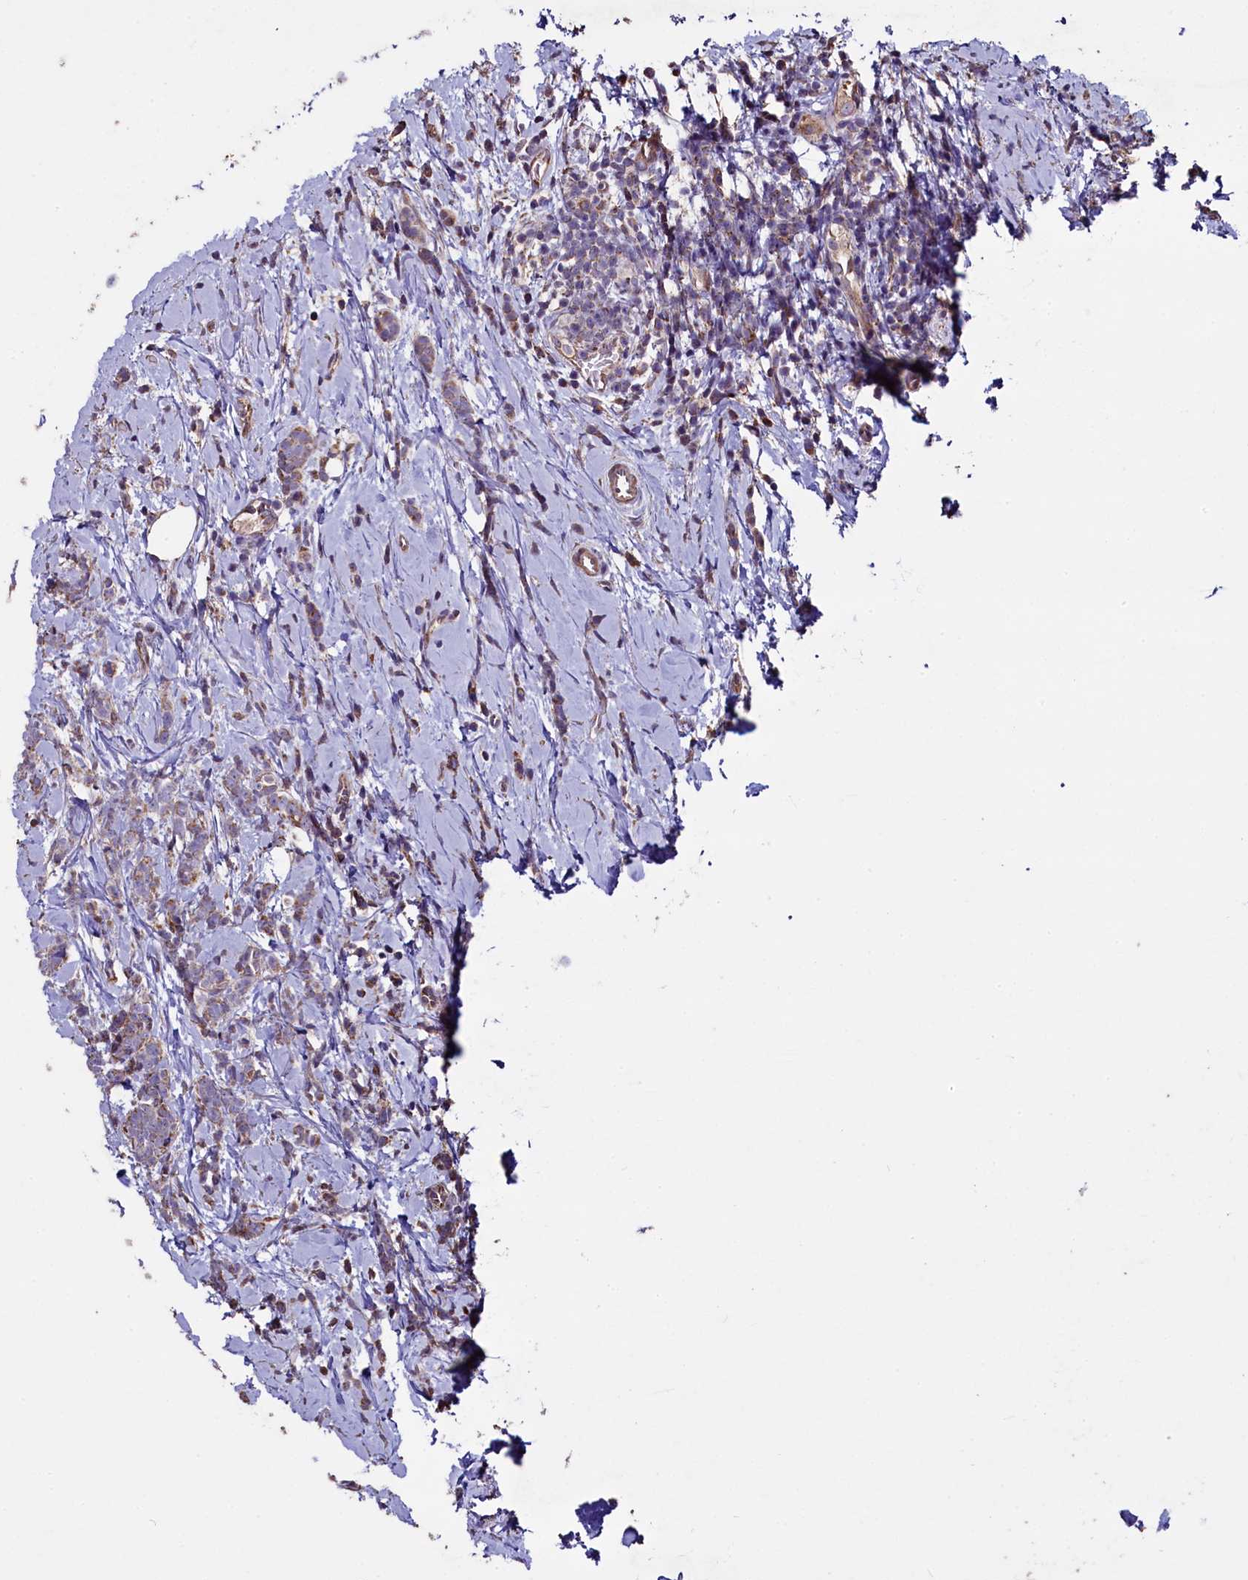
{"staining": {"intensity": "weak", "quantity": ">75%", "location": "cytoplasmic/membranous"}, "tissue": "breast cancer", "cell_type": "Tumor cells", "image_type": "cancer", "snomed": [{"axis": "morphology", "description": "Lobular carcinoma"}, {"axis": "topography", "description": "Breast"}], "caption": "Breast cancer (lobular carcinoma) stained with IHC demonstrates weak cytoplasmic/membranous staining in approximately >75% of tumor cells. (IHC, brightfield microscopy, high magnification).", "gene": "COQ9", "patient": {"sex": "female", "age": 58}}